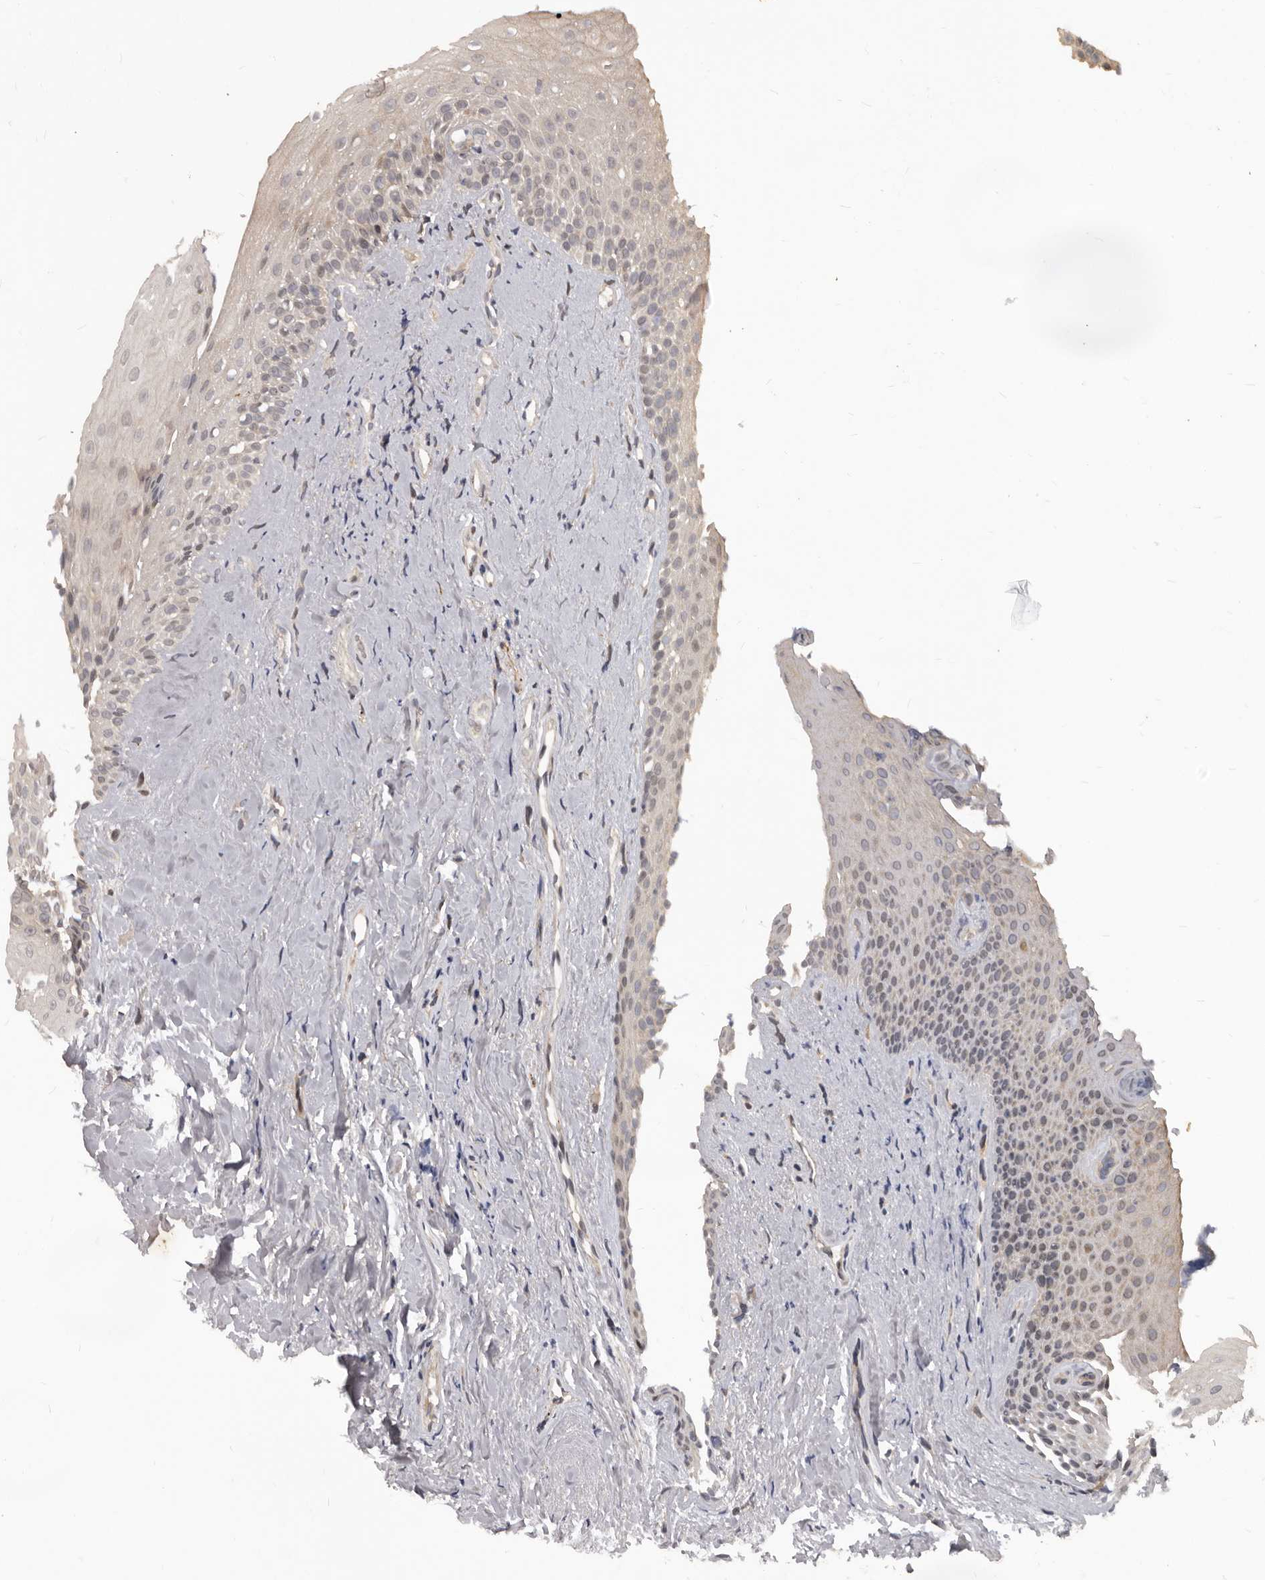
{"staining": {"intensity": "moderate", "quantity": "<25%", "location": "cytoplasmic/membranous,nuclear"}, "tissue": "oral mucosa", "cell_type": "Squamous epithelial cells", "image_type": "normal", "snomed": [{"axis": "morphology", "description": "Normal tissue, NOS"}, {"axis": "topography", "description": "Oral tissue"}], "caption": "About <25% of squamous epithelial cells in benign human oral mucosa reveal moderate cytoplasmic/membranous,nuclear protein staining as visualized by brown immunohistochemical staining.", "gene": "GABPB2", "patient": {"sex": "female", "age": 63}}